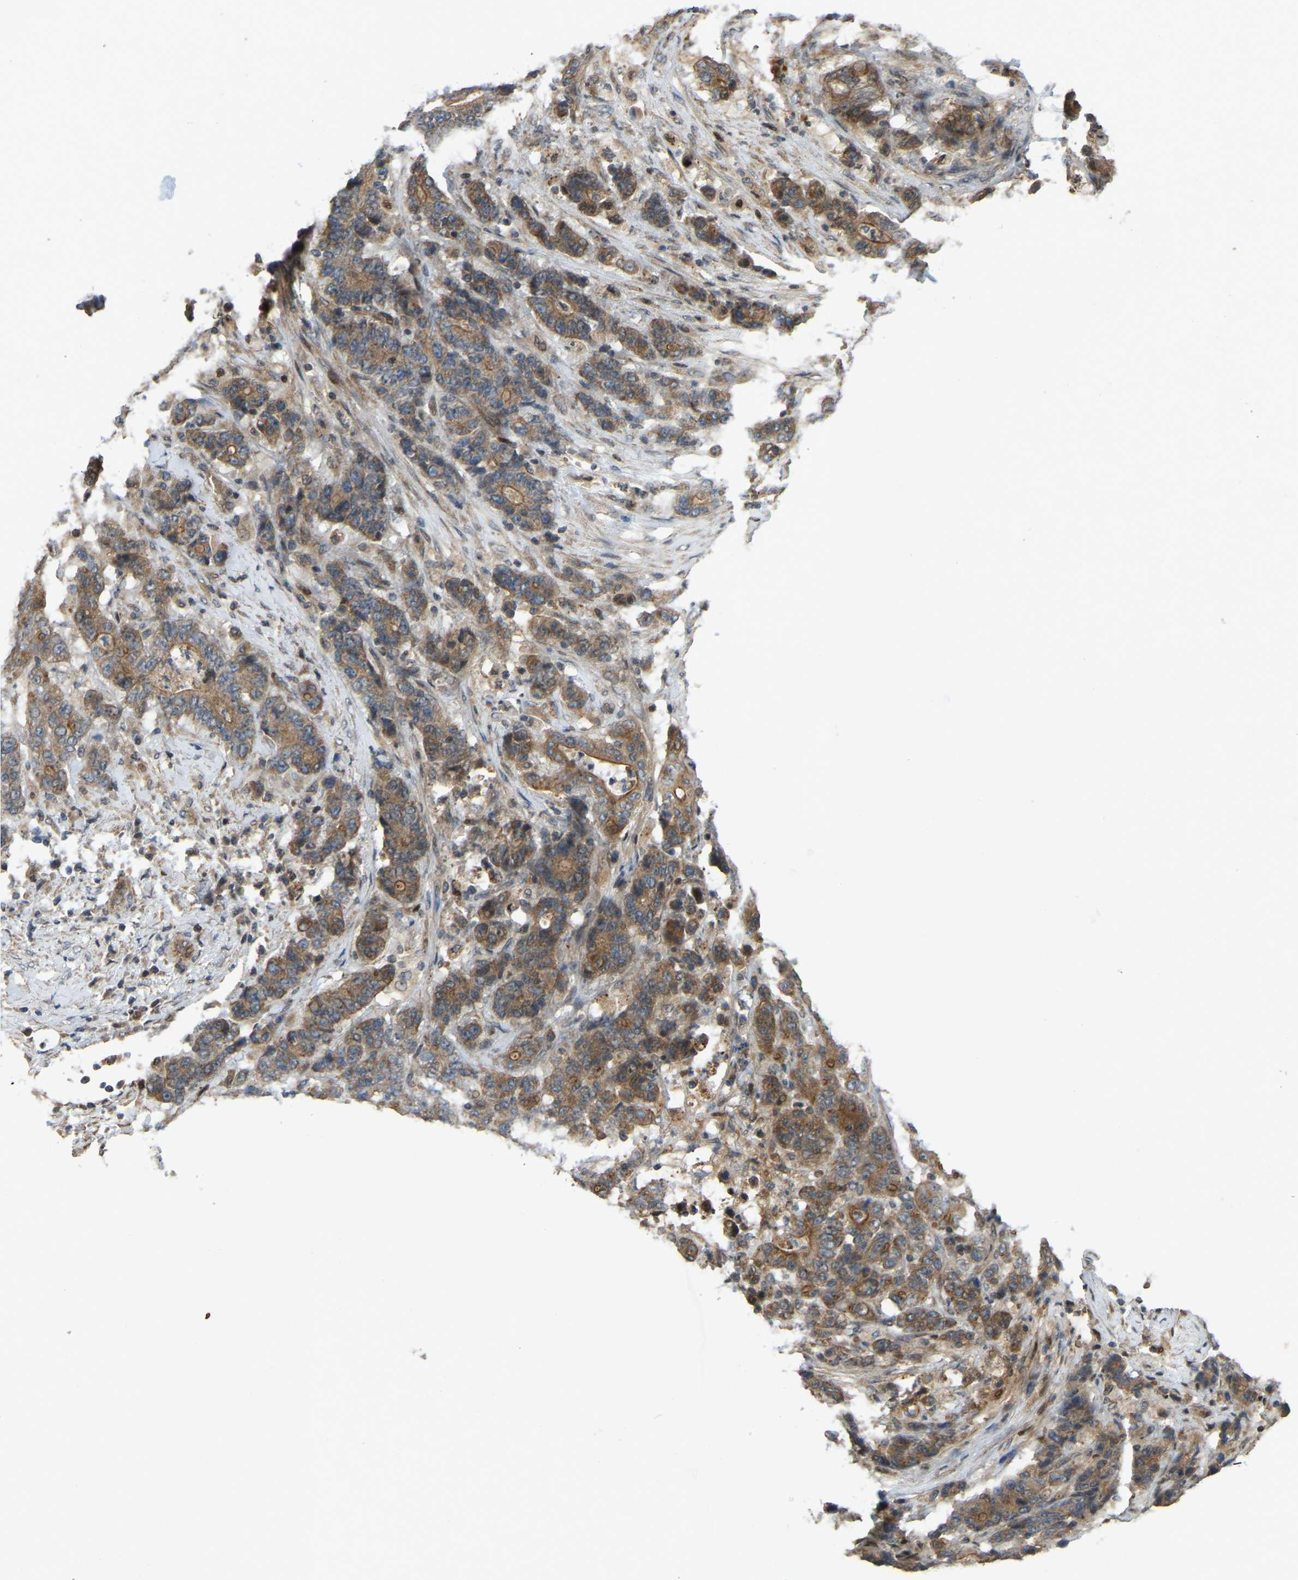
{"staining": {"intensity": "moderate", "quantity": ">75%", "location": "cytoplasmic/membranous"}, "tissue": "stomach cancer", "cell_type": "Tumor cells", "image_type": "cancer", "snomed": [{"axis": "morphology", "description": "Adenocarcinoma, NOS"}, {"axis": "topography", "description": "Stomach"}], "caption": "Adenocarcinoma (stomach) tissue exhibits moderate cytoplasmic/membranous expression in about >75% of tumor cells, visualized by immunohistochemistry.", "gene": "C21orf91", "patient": {"sex": "female", "age": 73}}